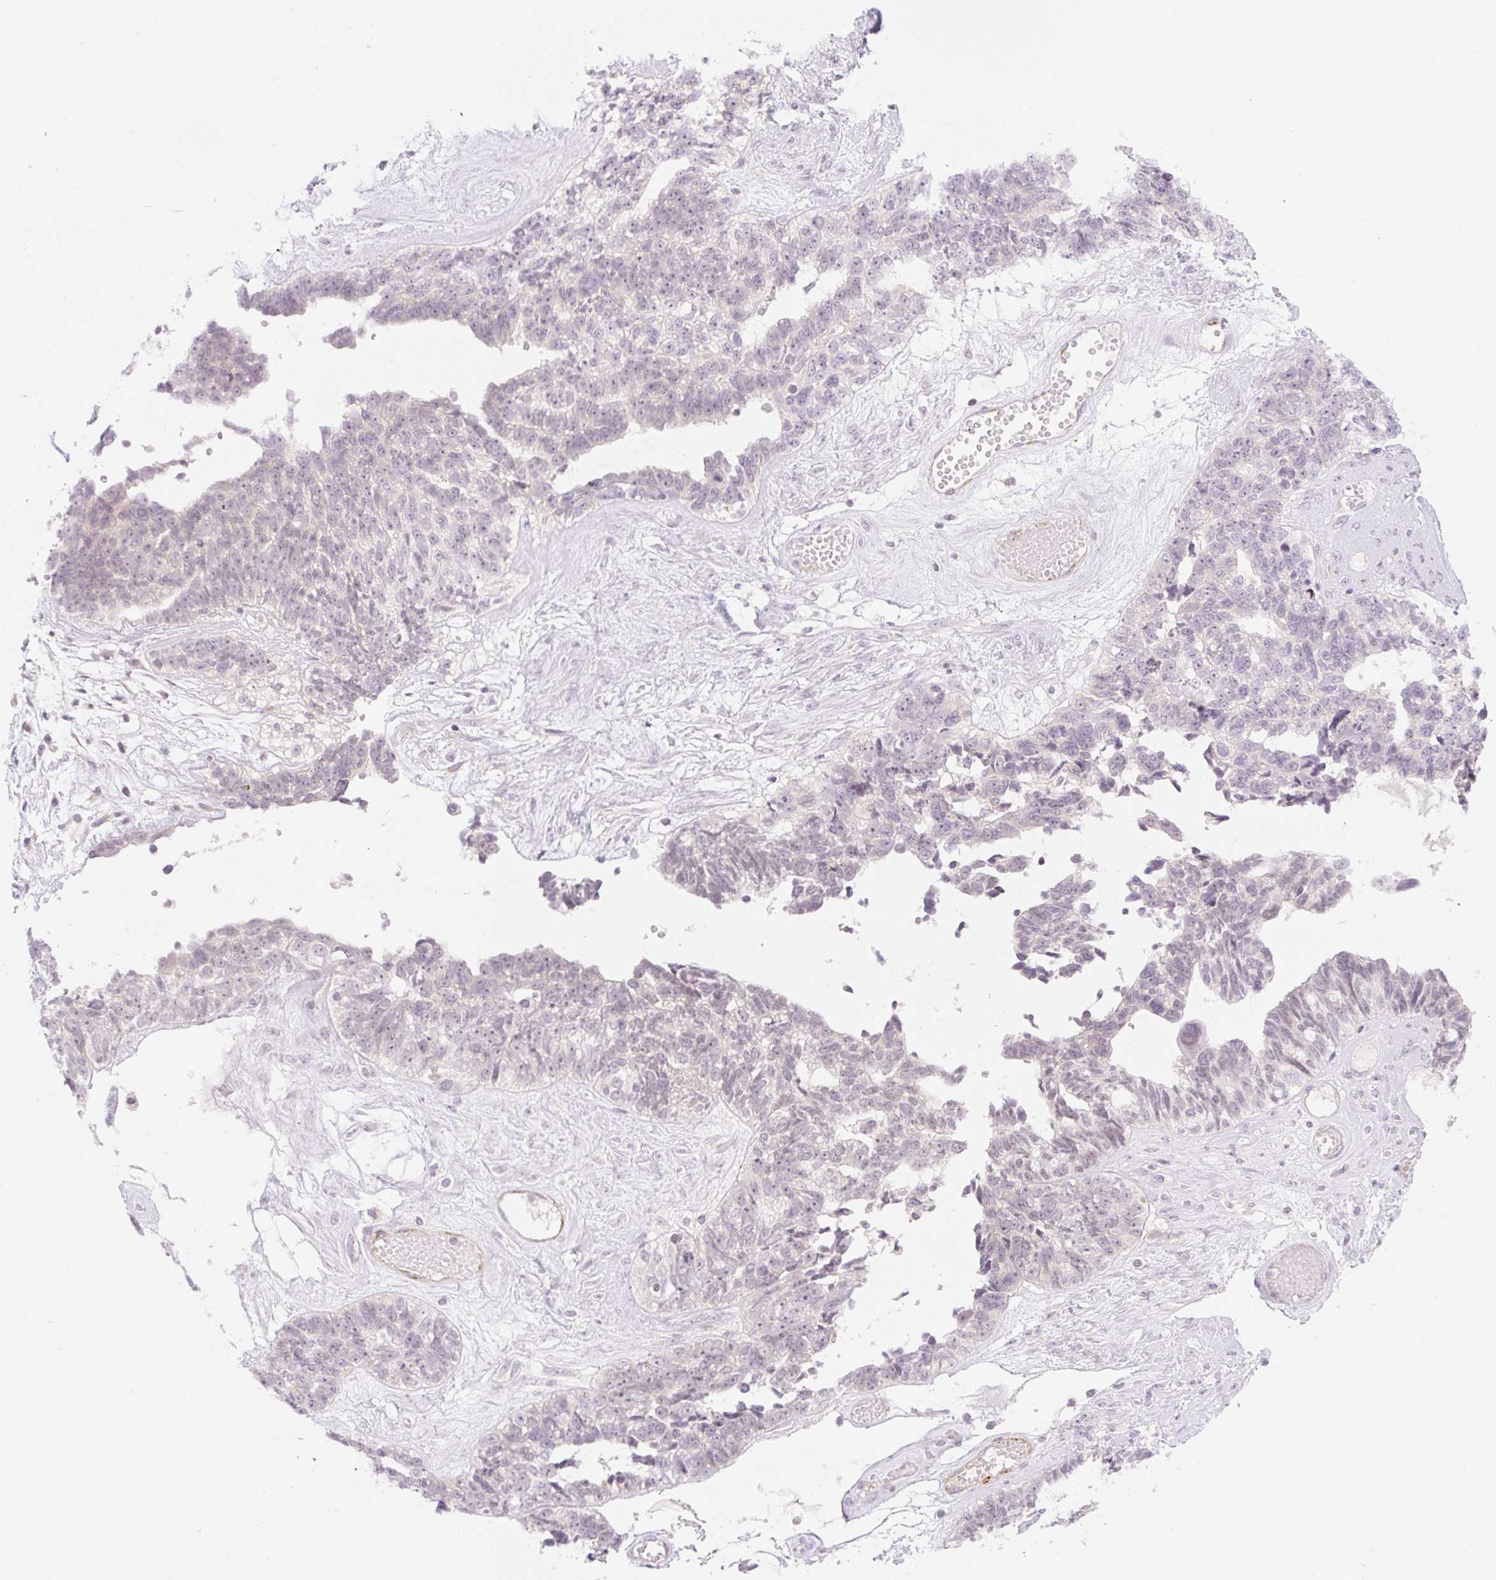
{"staining": {"intensity": "weak", "quantity": "<25%", "location": "nuclear"}, "tissue": "ovarian cancer", "cell_type": "Tumor cells", "image_type": "cancer", "snomed": [{"axis": "morphology", "description": "Cystadenocarcinoma, serous, NOS"}, {"axis": "topography", "description": "Ovary"}], "caption": "The IHC micrograph has no significant staining in tumor cells of ovarian cancer (serous cystadenocarcinoma) tissue.", "gene": "CASKIN1", "patient": {"sex": "female", "age": 79}}